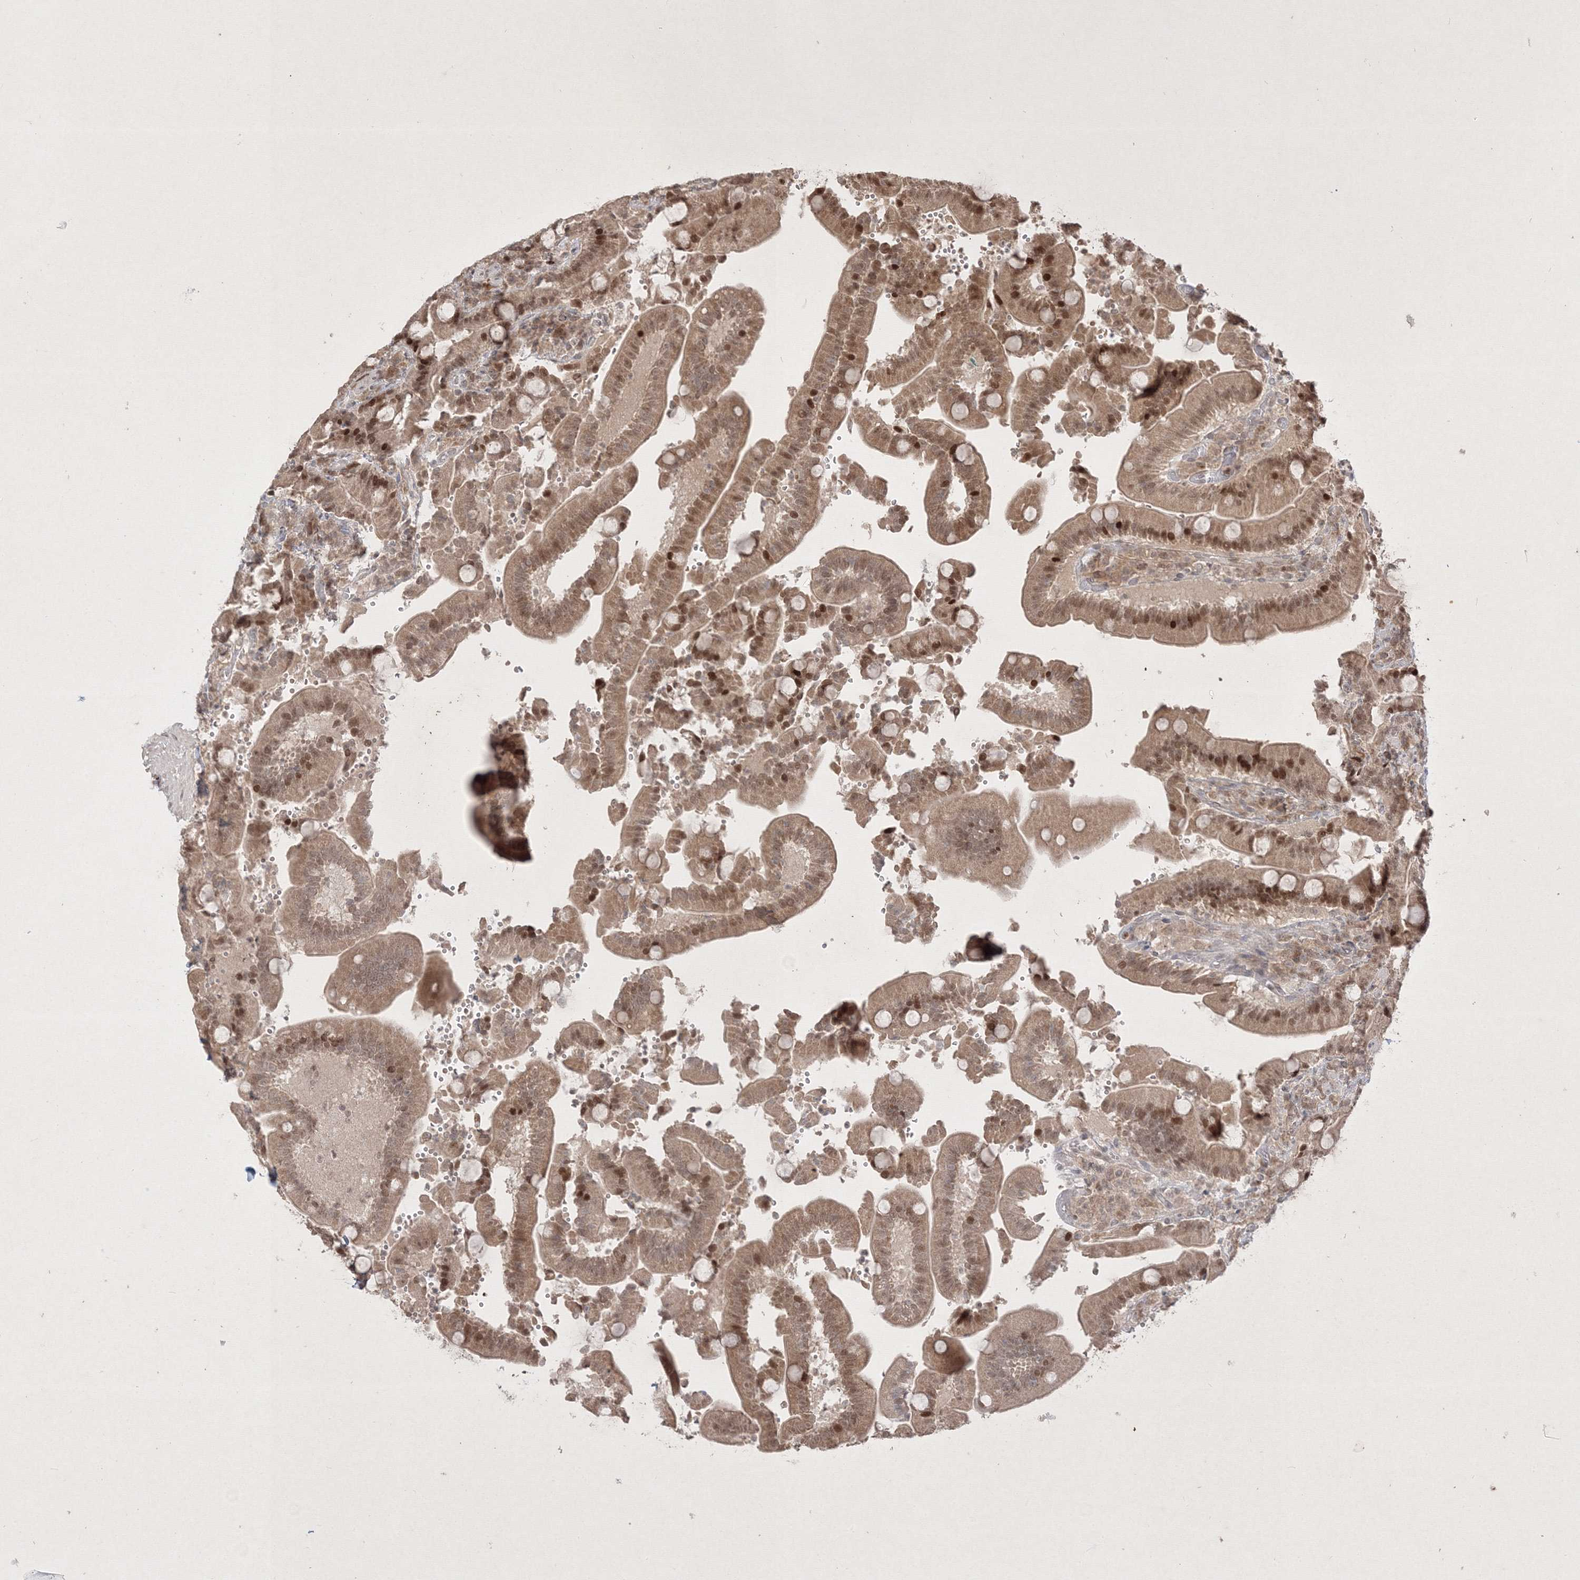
{"staining": {"intensity": "moderate", "quantity": ">75%", "location": "cytoplasmic/membranous,nuclear"}, "tissue": "duodenum", "cell_type": "Glandular cells", "image_type": "normal", "snomed": [{"axis": "morphology", "description": "Normal tissue, NOS"}, {"axis": "topography", "description": "Duodenum"}], "caption": "Immunohistochemical staining of unremarkable duodenum demonstrates moderate cytoplasmic/membranous,nuclear protein expression in approximately >75% of glandular cells. The staining was performed using DAB, with brown indicating positive protein expression. Nuclei are stained blue with hematoxylin.", "gene": "TAB1", "patient": {"sex": "female", "age": 62}}